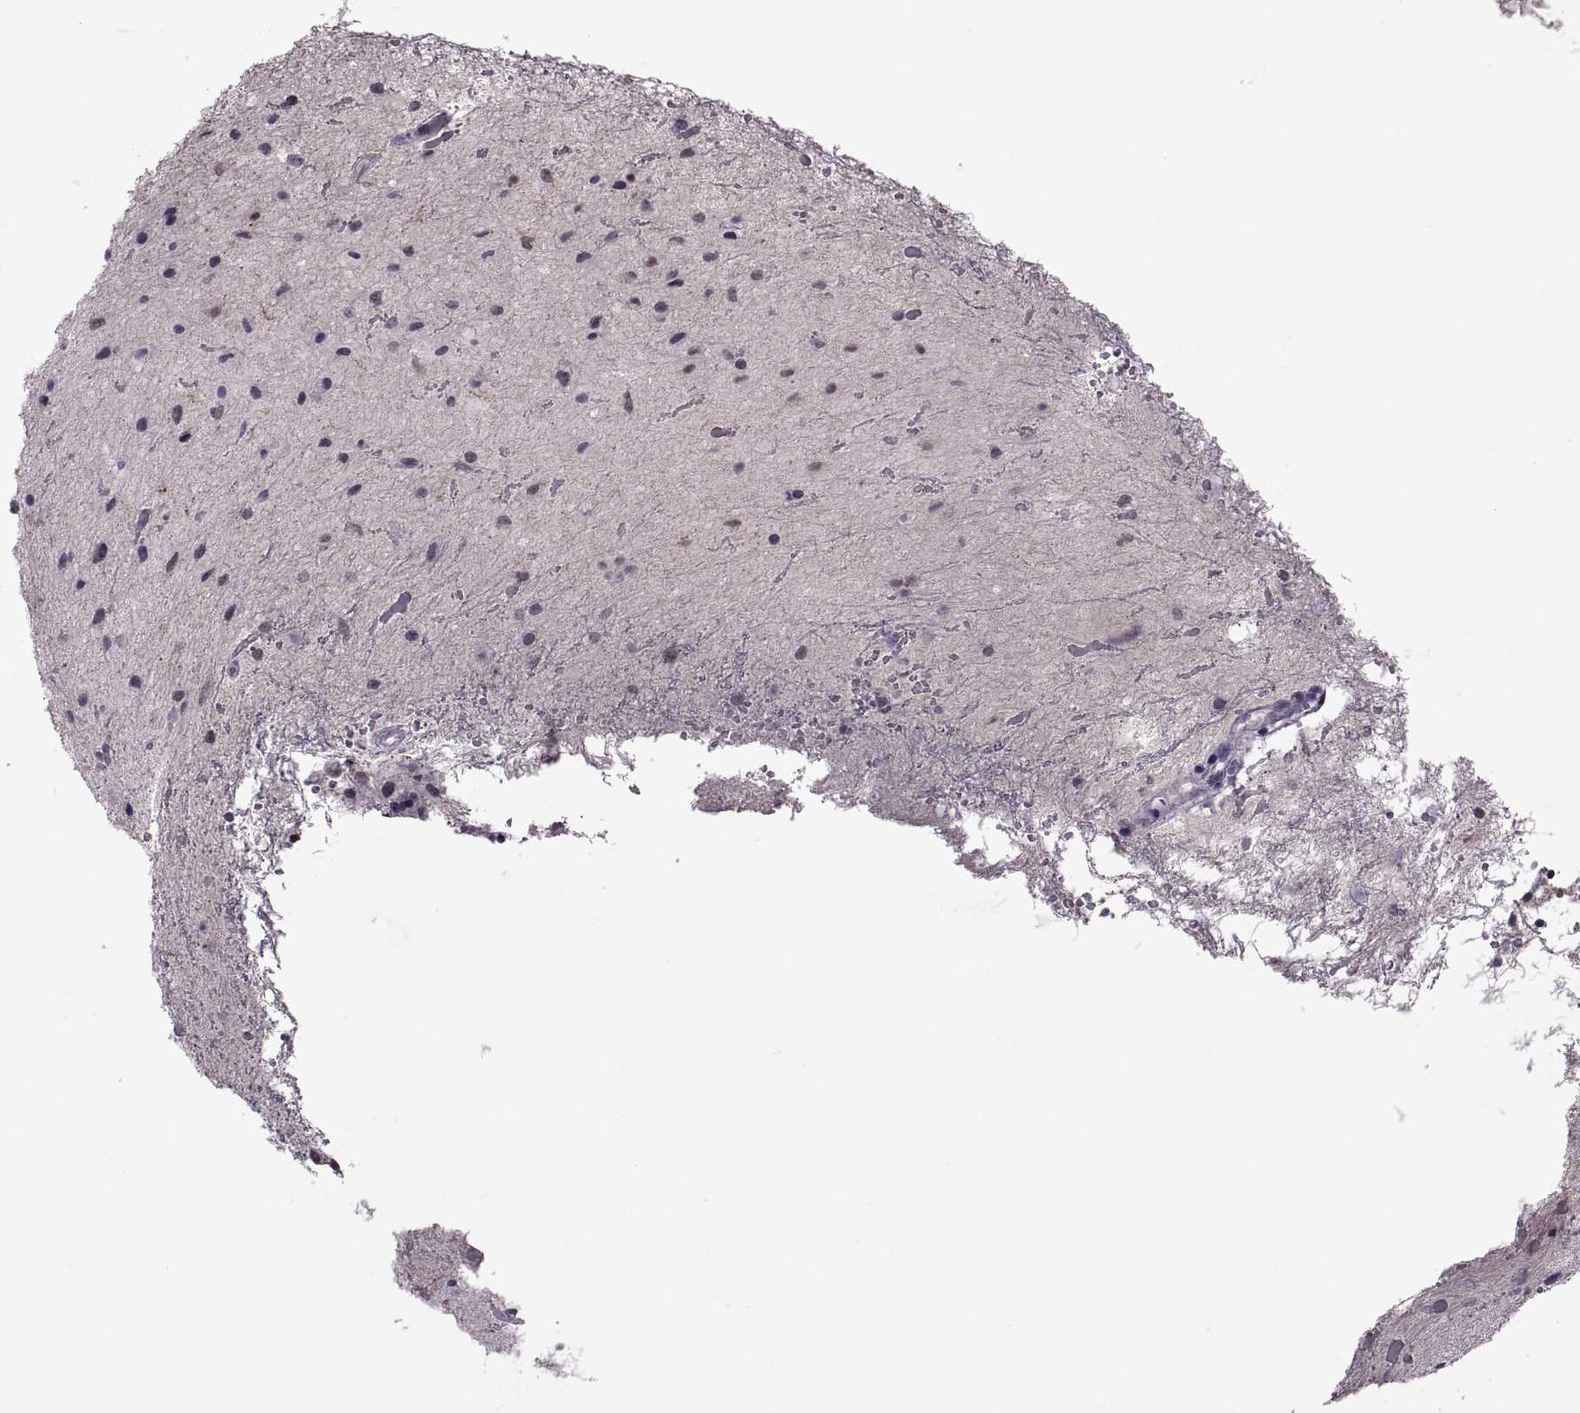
{"staining": {"intensity": "negative", "quantity": "none", "location": "none"}, "tissue": "glioma", "cell_type": "Tumor cells", "image_type": "cancer", "snomed": [{"axis": "morphology", "description": "Glioma, malignant, Low grade"}, {"axis": "topography", "description": "Cerebellum"}], "caption": "Human malignant glioma (low-grade) stained for a protein using immunohistochemistry shows no expression in tumor cells.", "gene": "OTP", "patient": {"sex": "female", "age": 14}}